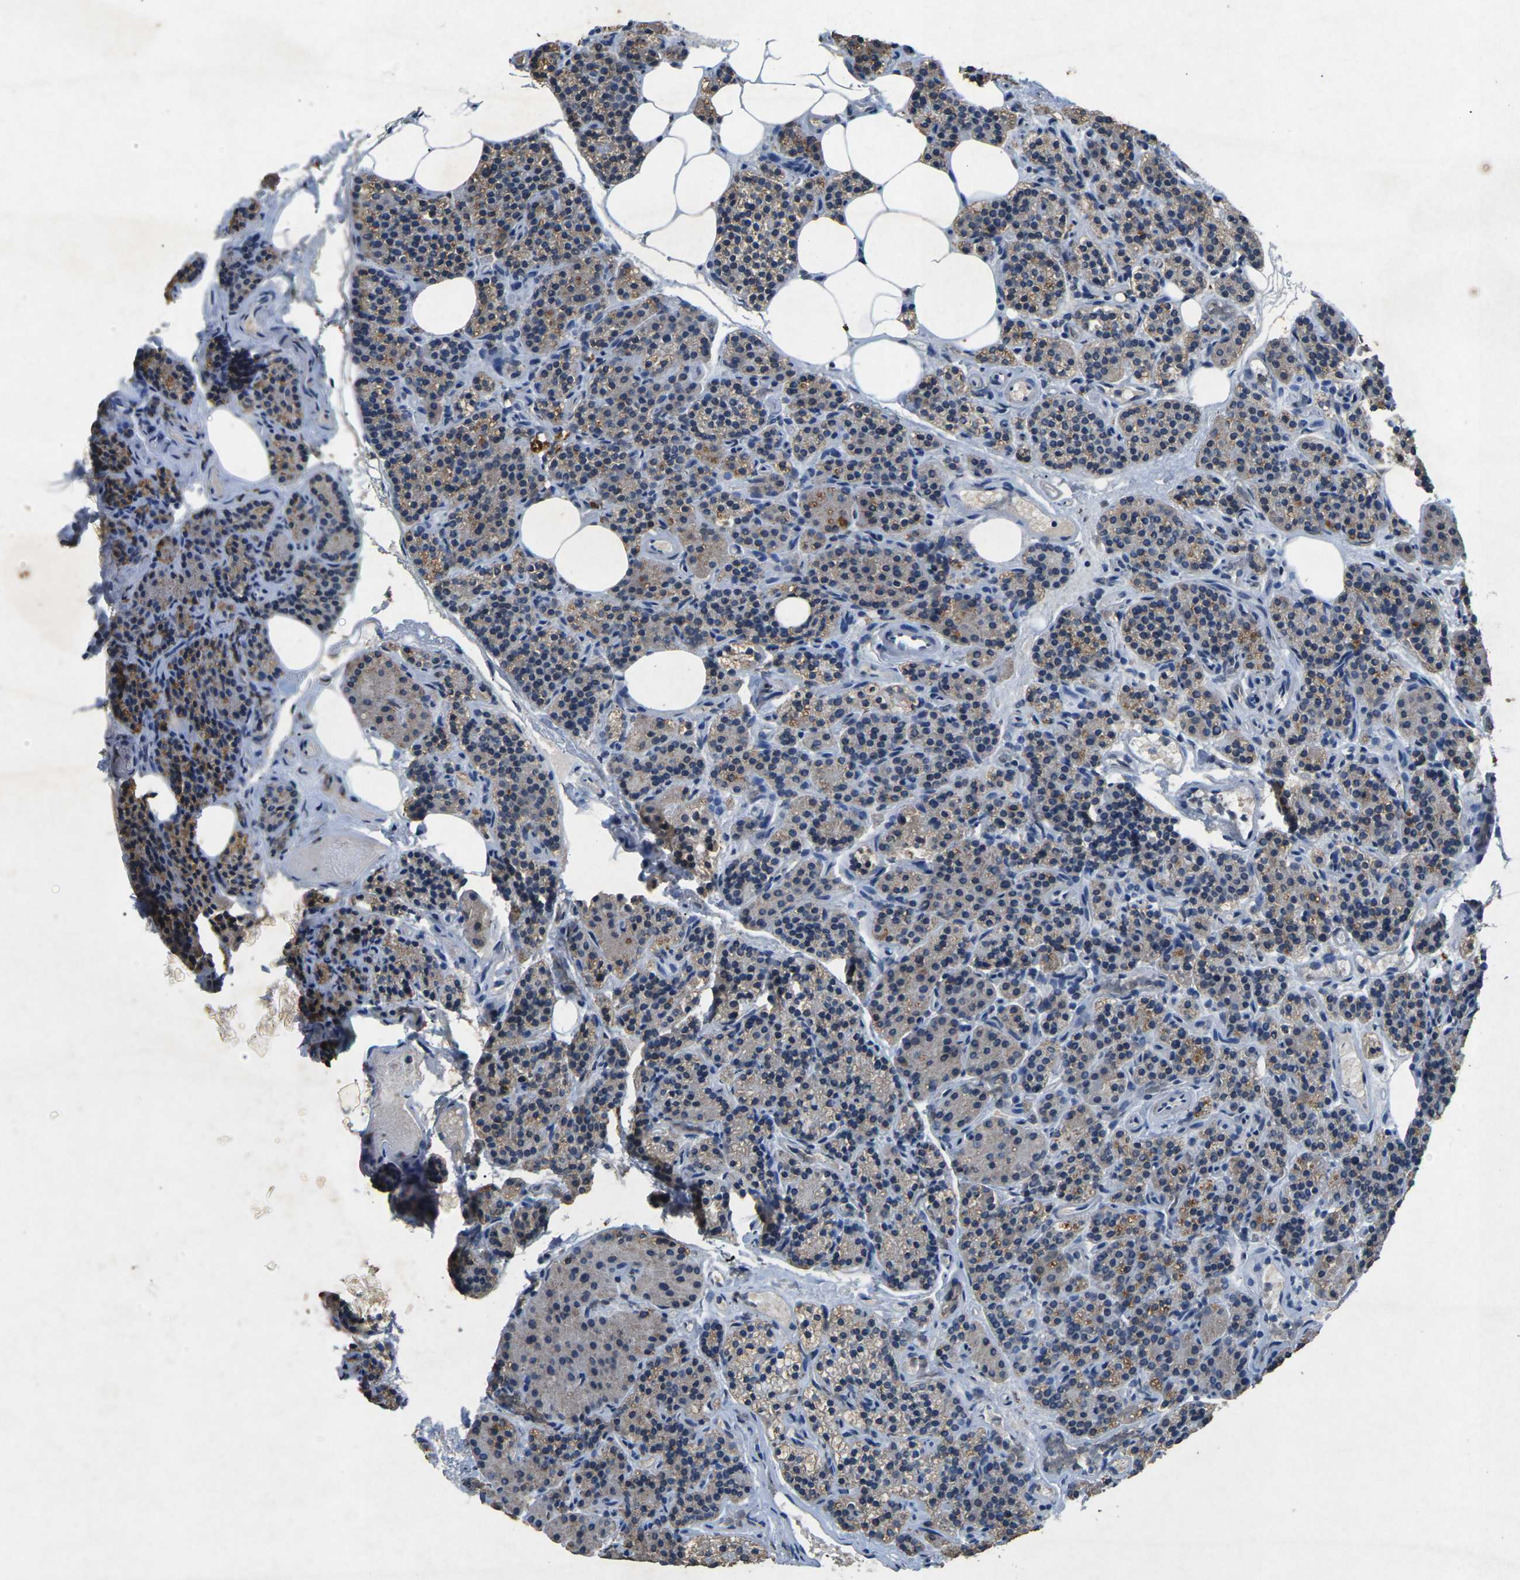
{"staining": {"intensity": "moderate", "quantity": "<25%", "location": "cytoplasmic/membranous"}, "tissue": "parathyroid gland", "cell_type": "Glandular cells", "image_type": "normal", "snomed": [{"axis": "morphology", "description": "Normal tissue, NOS"}, {"axis": "morphology", "description": "Adenoma, NOS"}, {"axis": "topography", "description": "Parathyroid gland"}], "caption": "Benign parathyroid gland demonstrates moderate cytoplasmic/membranous positivity in about <25% of glandular cells.", "gene": "PLG", "patient": {"sex": "female", "age": 74}}